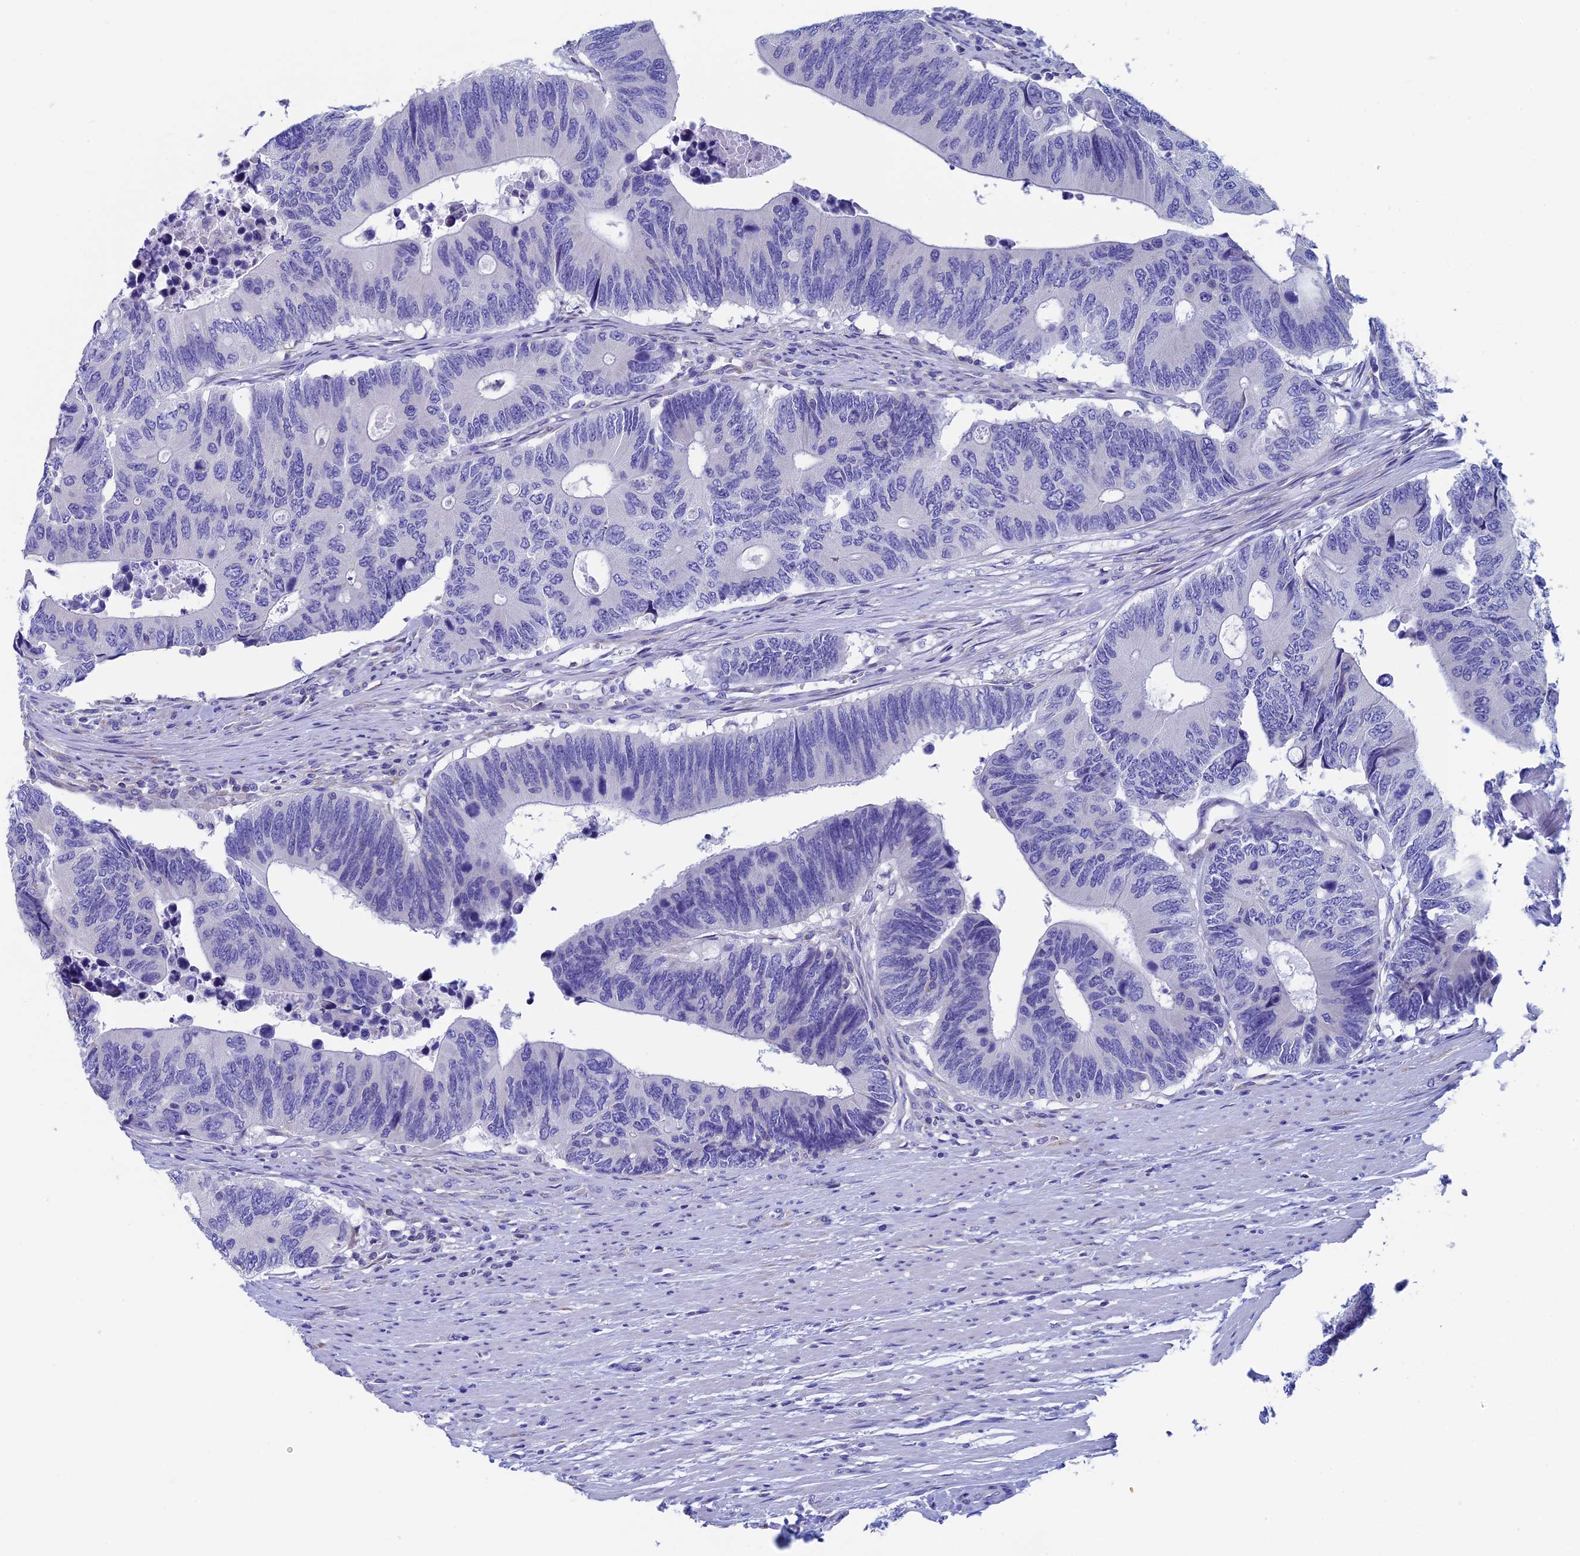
{"staining": {"intensity": "negative", "quantity": "none", "location": "none"}, "tissue": "colorectal cancer", "cell_type": "Tumor cells", "image_type": "cancer", "snomed": [{"axis": "morphology", "description": "Adenocarcinoma, NOS"}, {"axis": "topography", "description": "Colon"}], "caption": "There is no significant staining in tumor cells of colorectal cancer (adenocarcinoma).", "gene": "SEPTIN1", "patient": {"sex": "male", "age": 87}}